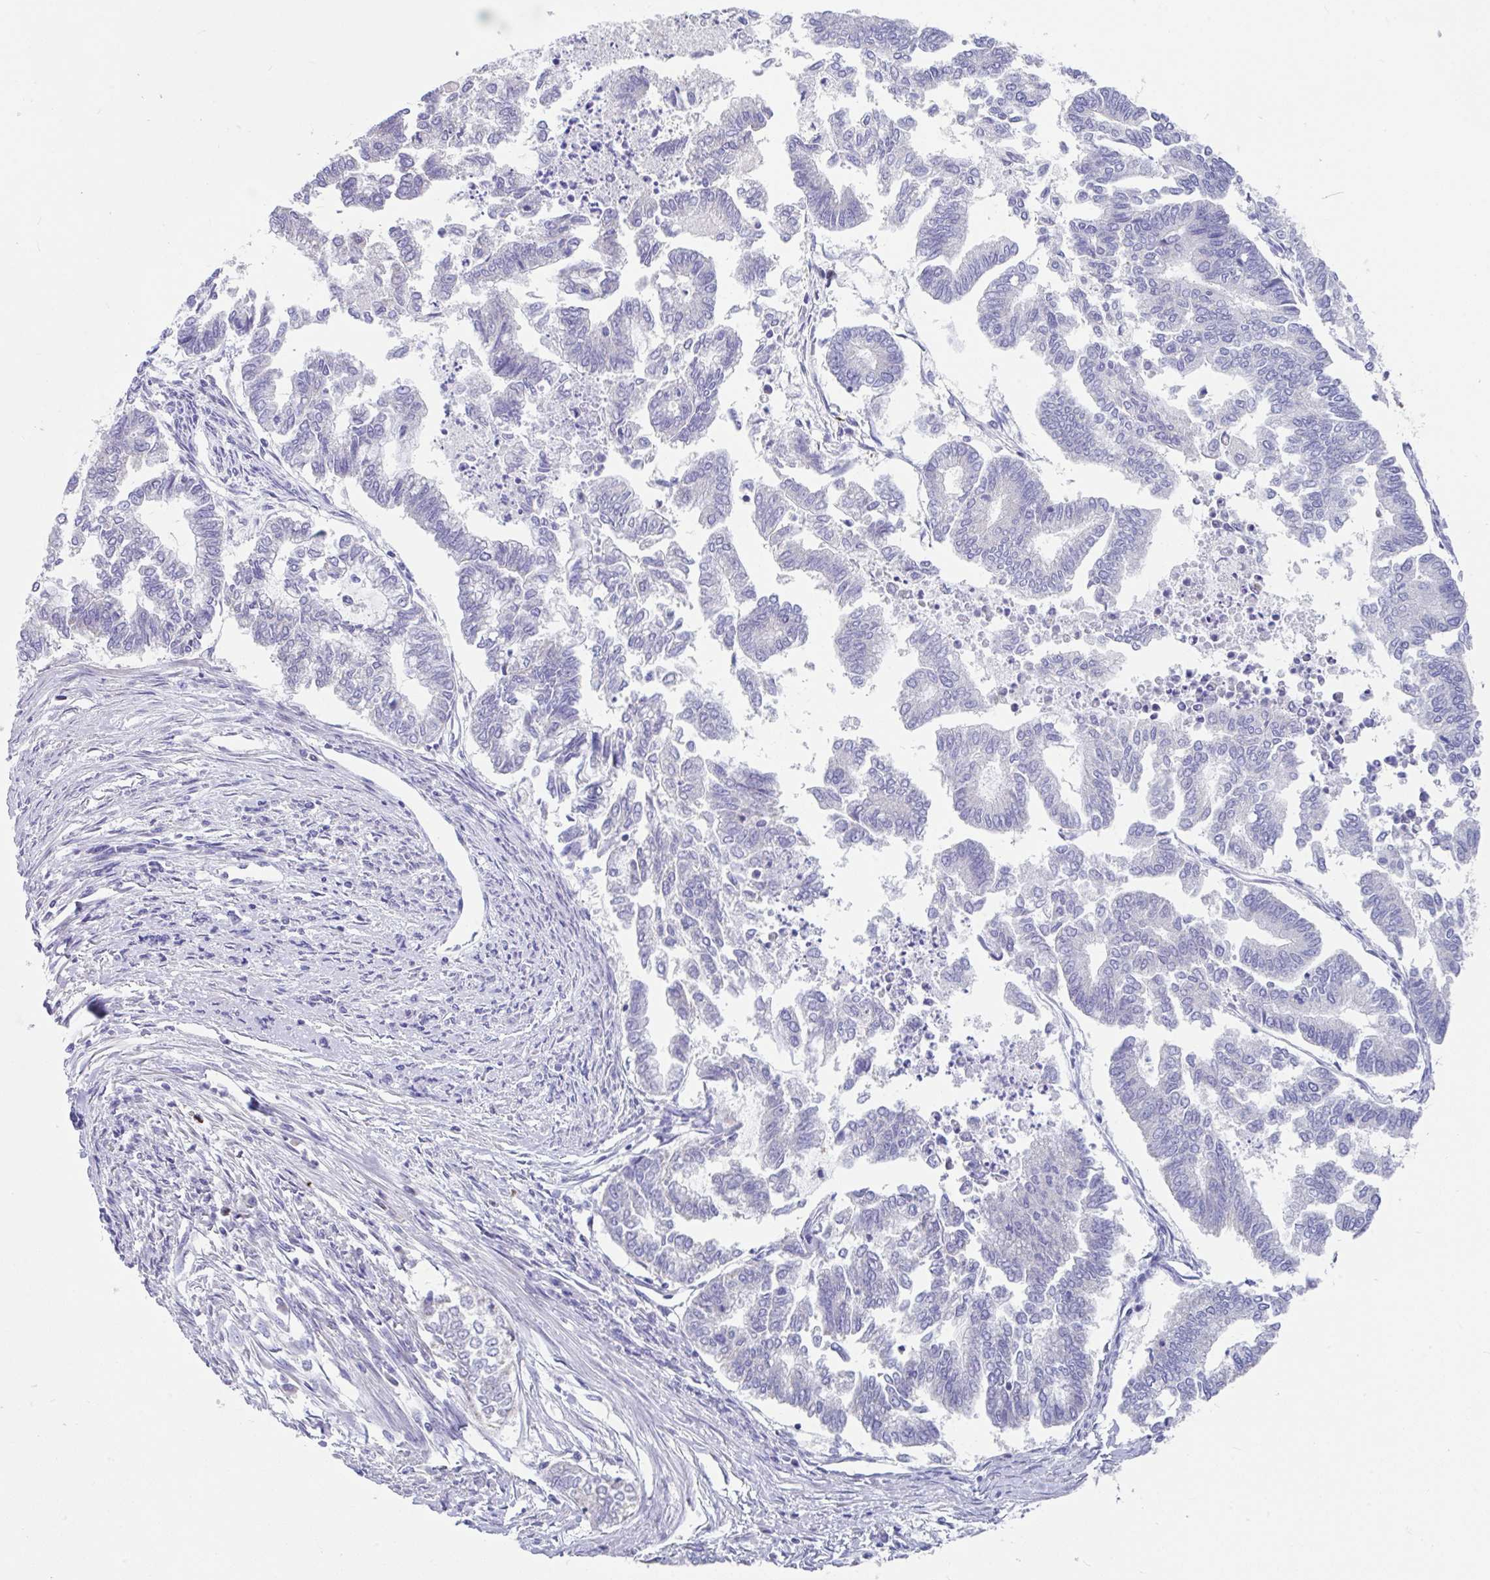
{"staining": {"intensity": "negative", "quantity": "none", "location": "none"}, "tissue": "endometrial cancer", "cell_type": "Tumor cells", "image_type": "cancer", "snomed": [{"axis": "morphology", "description": "Adenocarcinoma, NOS"}, {"axis": "topography", "description": "Endometrium"}], "caption": "Human endometrial cancer (adenocarcinoma) stained for a protein using immunohistochemistry demonstrates no positivity in tumor cells.", "gene": "CCSAP", "patient": {"sex": "female", "age": 79}}